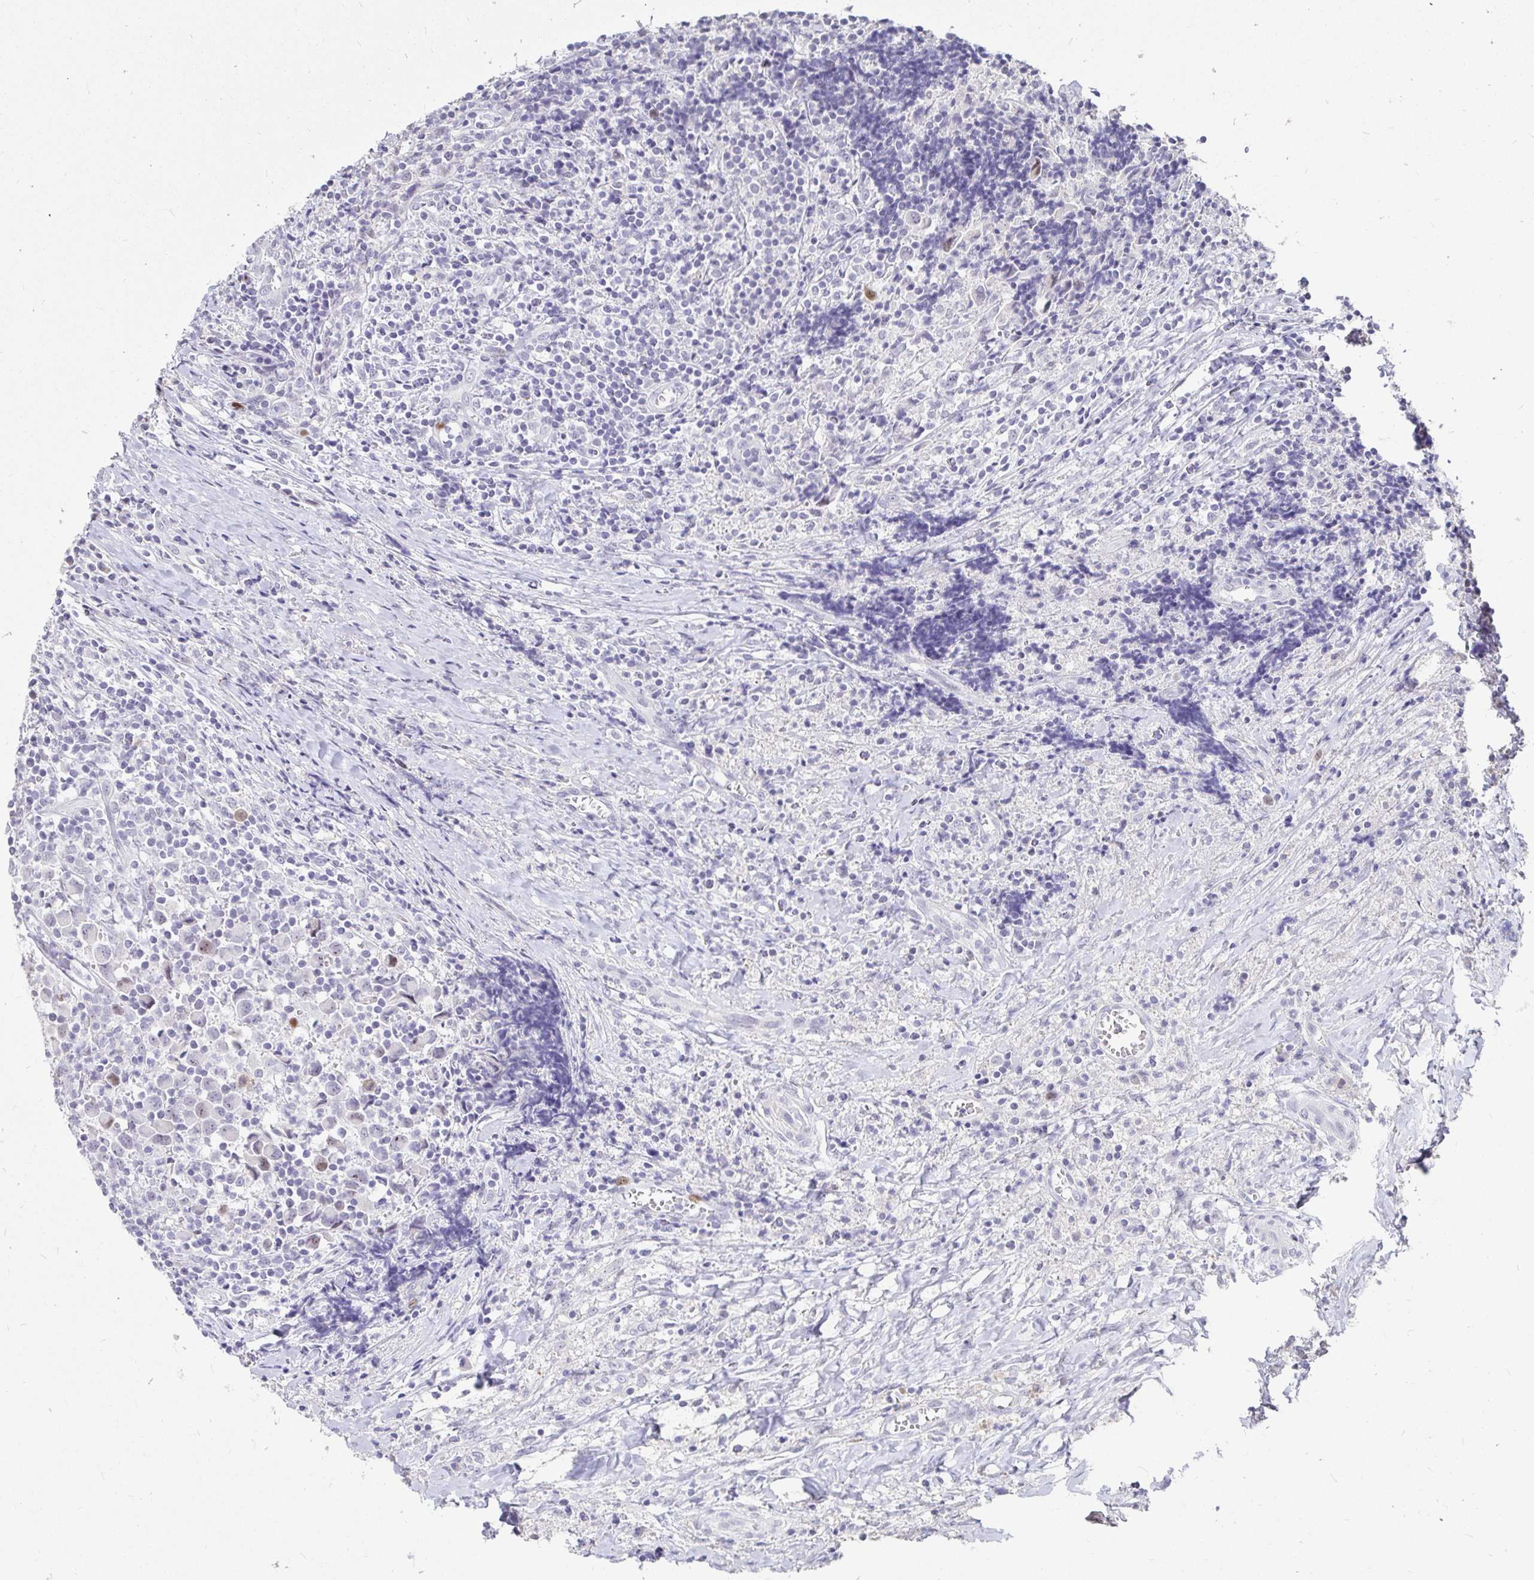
{"staining": {"intensity": "moderate", "quantity": ">75%", "location": "nuclear"}, "tissue": "lymphoma", "cell_type": "Tumor cells", "image_type": "cancer", "snomed": [{"axis": "morphology", "description": "Hodgkin's disease, NOS"}, {"axis": "topography", "description": "Thymus, NOS"}], "caption": "An image of human Hodgkin's disease stained for a protein displays moderate nuclear brown staining in tumor cells.", "gene": "ANLN", "patient": {"sex": "female", "age": 17}}